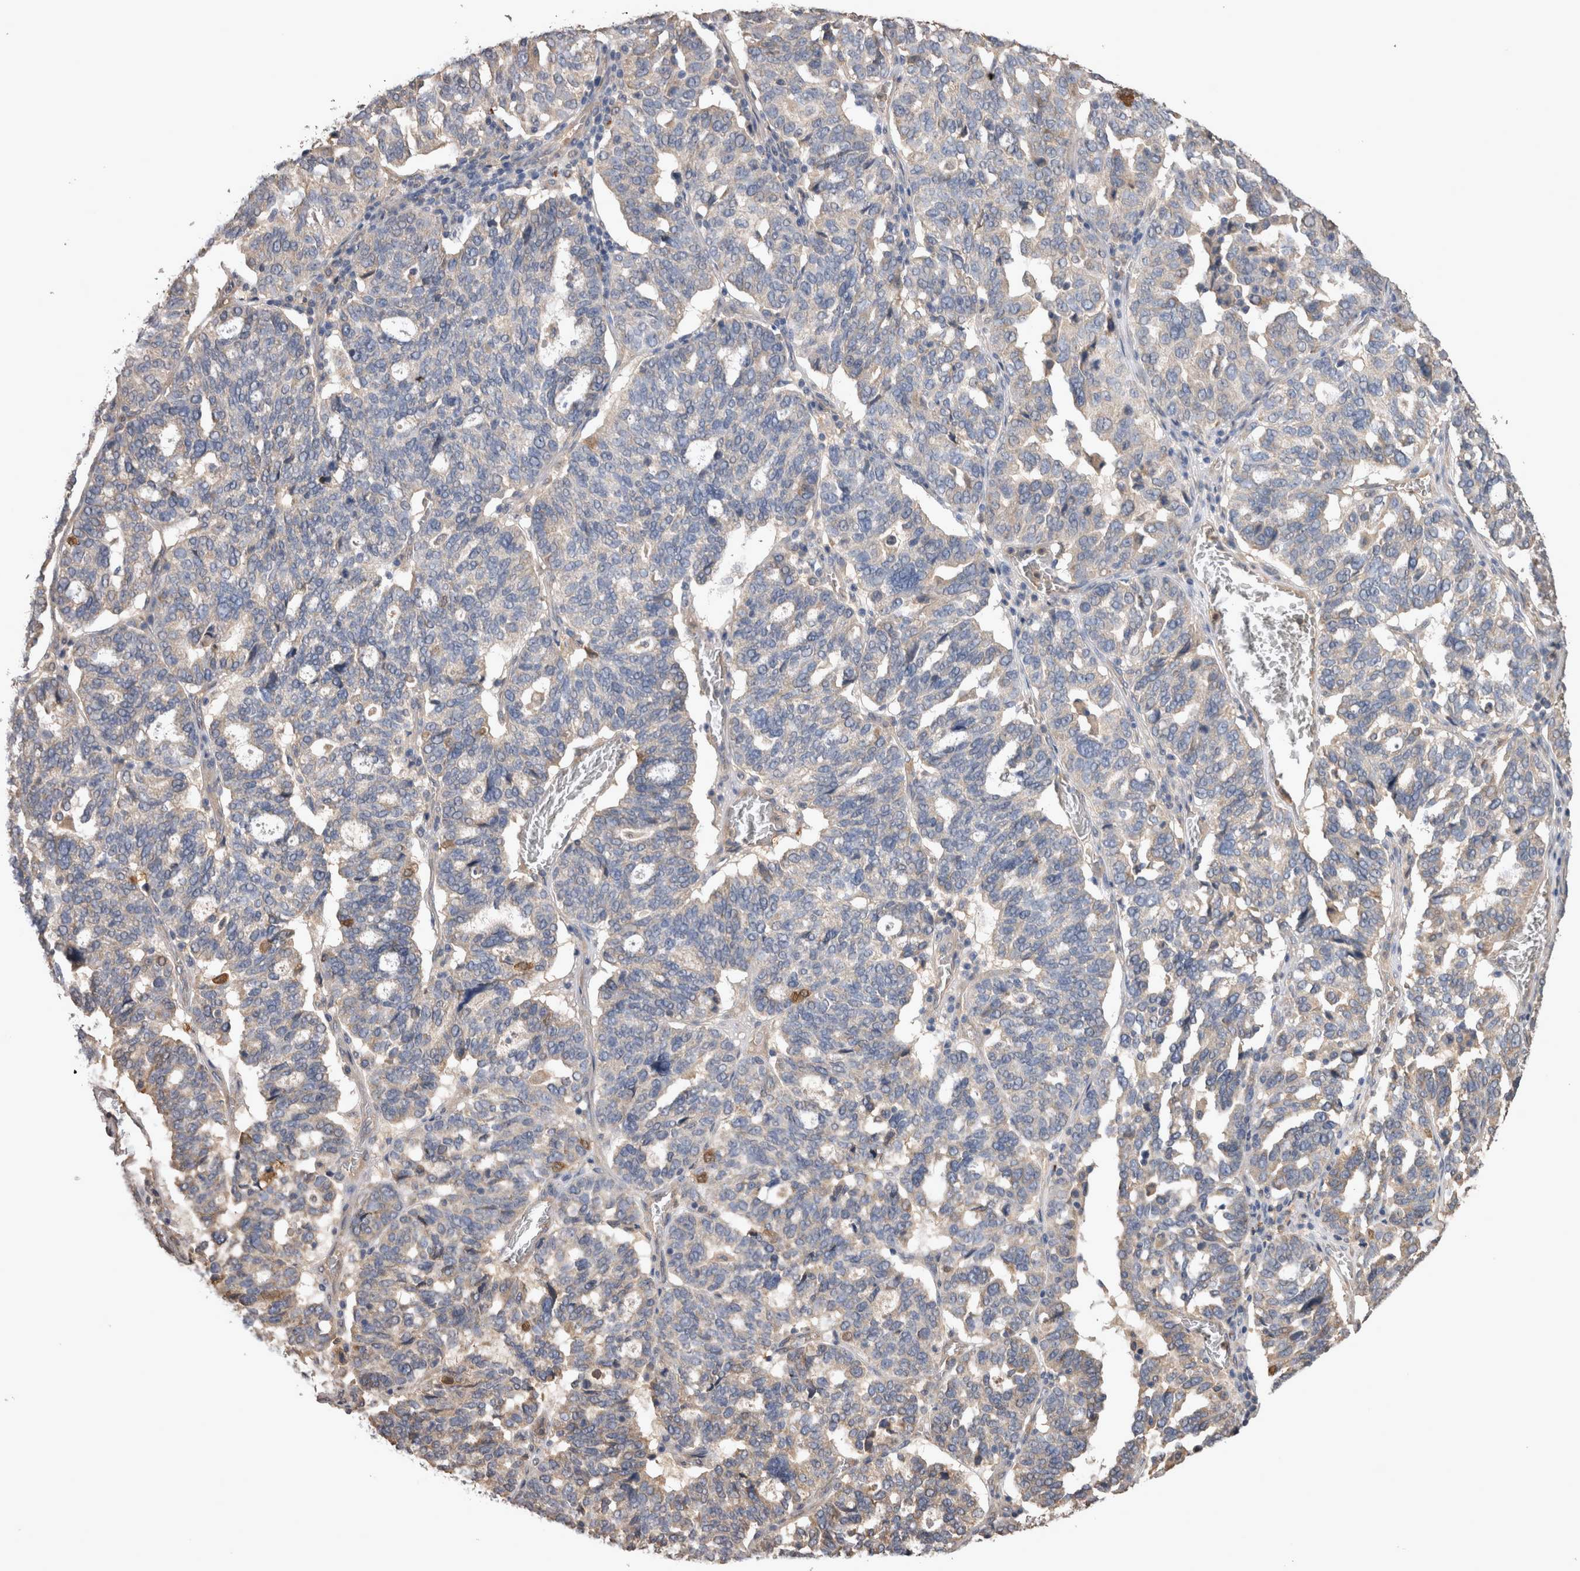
{"staining": {"intensity": "weak", "quantity": "<25%", "location": "cytoplasmic/membranous"}, "tissue": "ovarian cancer", "cell_type": "Tumor cells", "image_type": "cancer", "snomed": [{"axis": "morphology", "description": "Cystadenocarcinoma, serous, NOS"}, {"axis": "topography", "description": "Ovary"}], "caption": "DAB (3,3'-diaminobenzidine) immunohistochemical staining of ovarian cancer reveals no significant staining in tumor cells.", "gene": "TMED7", "patient": {"sex": "female", "age": 59}}